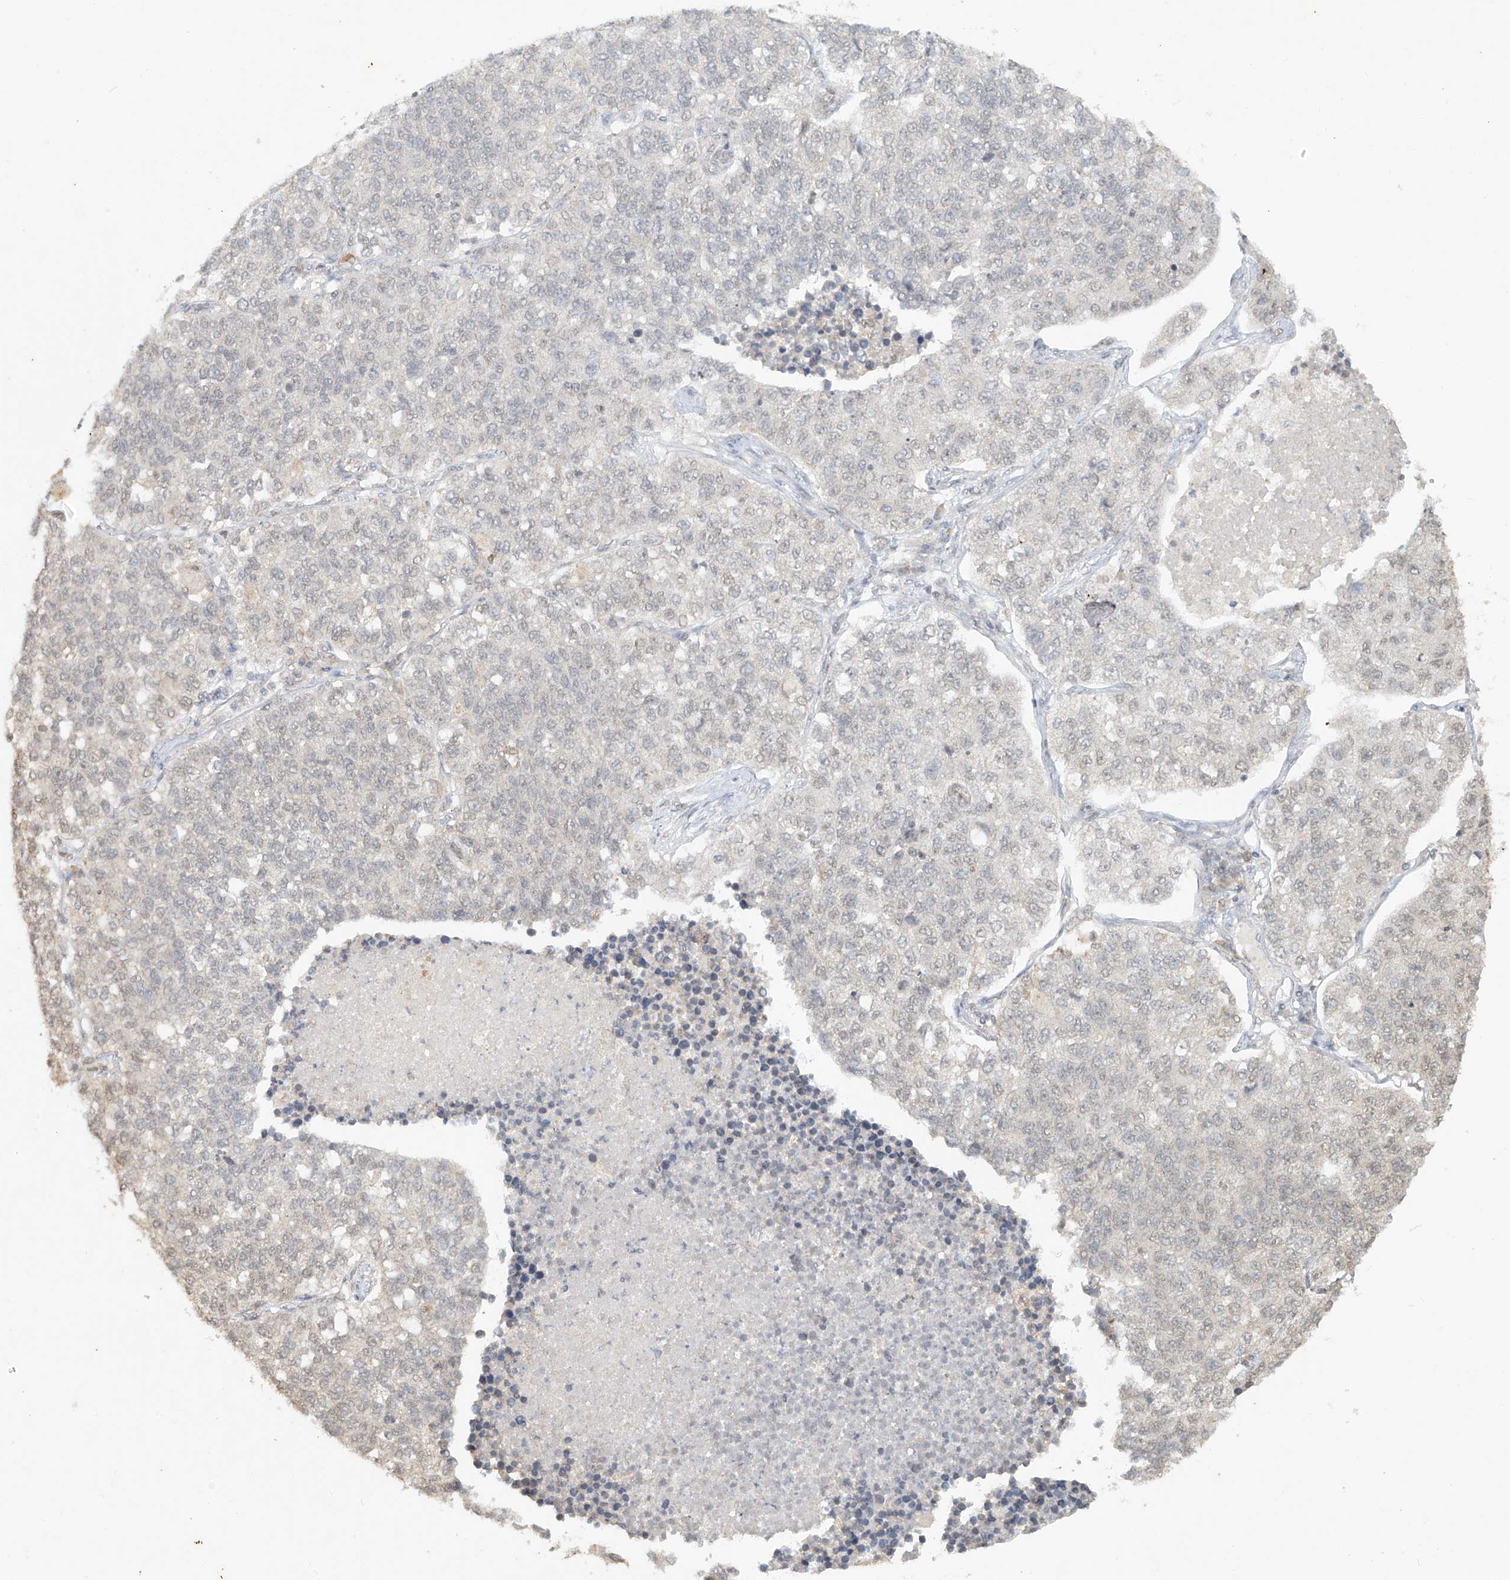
{"staining": {"intensity": "negative", "quantity": "none", "location": "none"}, "tissue": "lung cancer", "cell_type": "Tumor cells", "image_type": "cancer", "snomed": [{"axis": "morphology", "description": "Adenocarcinoma, NOS"}, {"axis": "topography", "description": "Lung"}], "caption": "A high-resolution image shows immunohistochemistry (IHC) staining of adenocarcinoma (lung), which shows no significant positivity in tumor cells.", "gene": "TIGAR", "patient": {"sex": "male", "age": 49}}